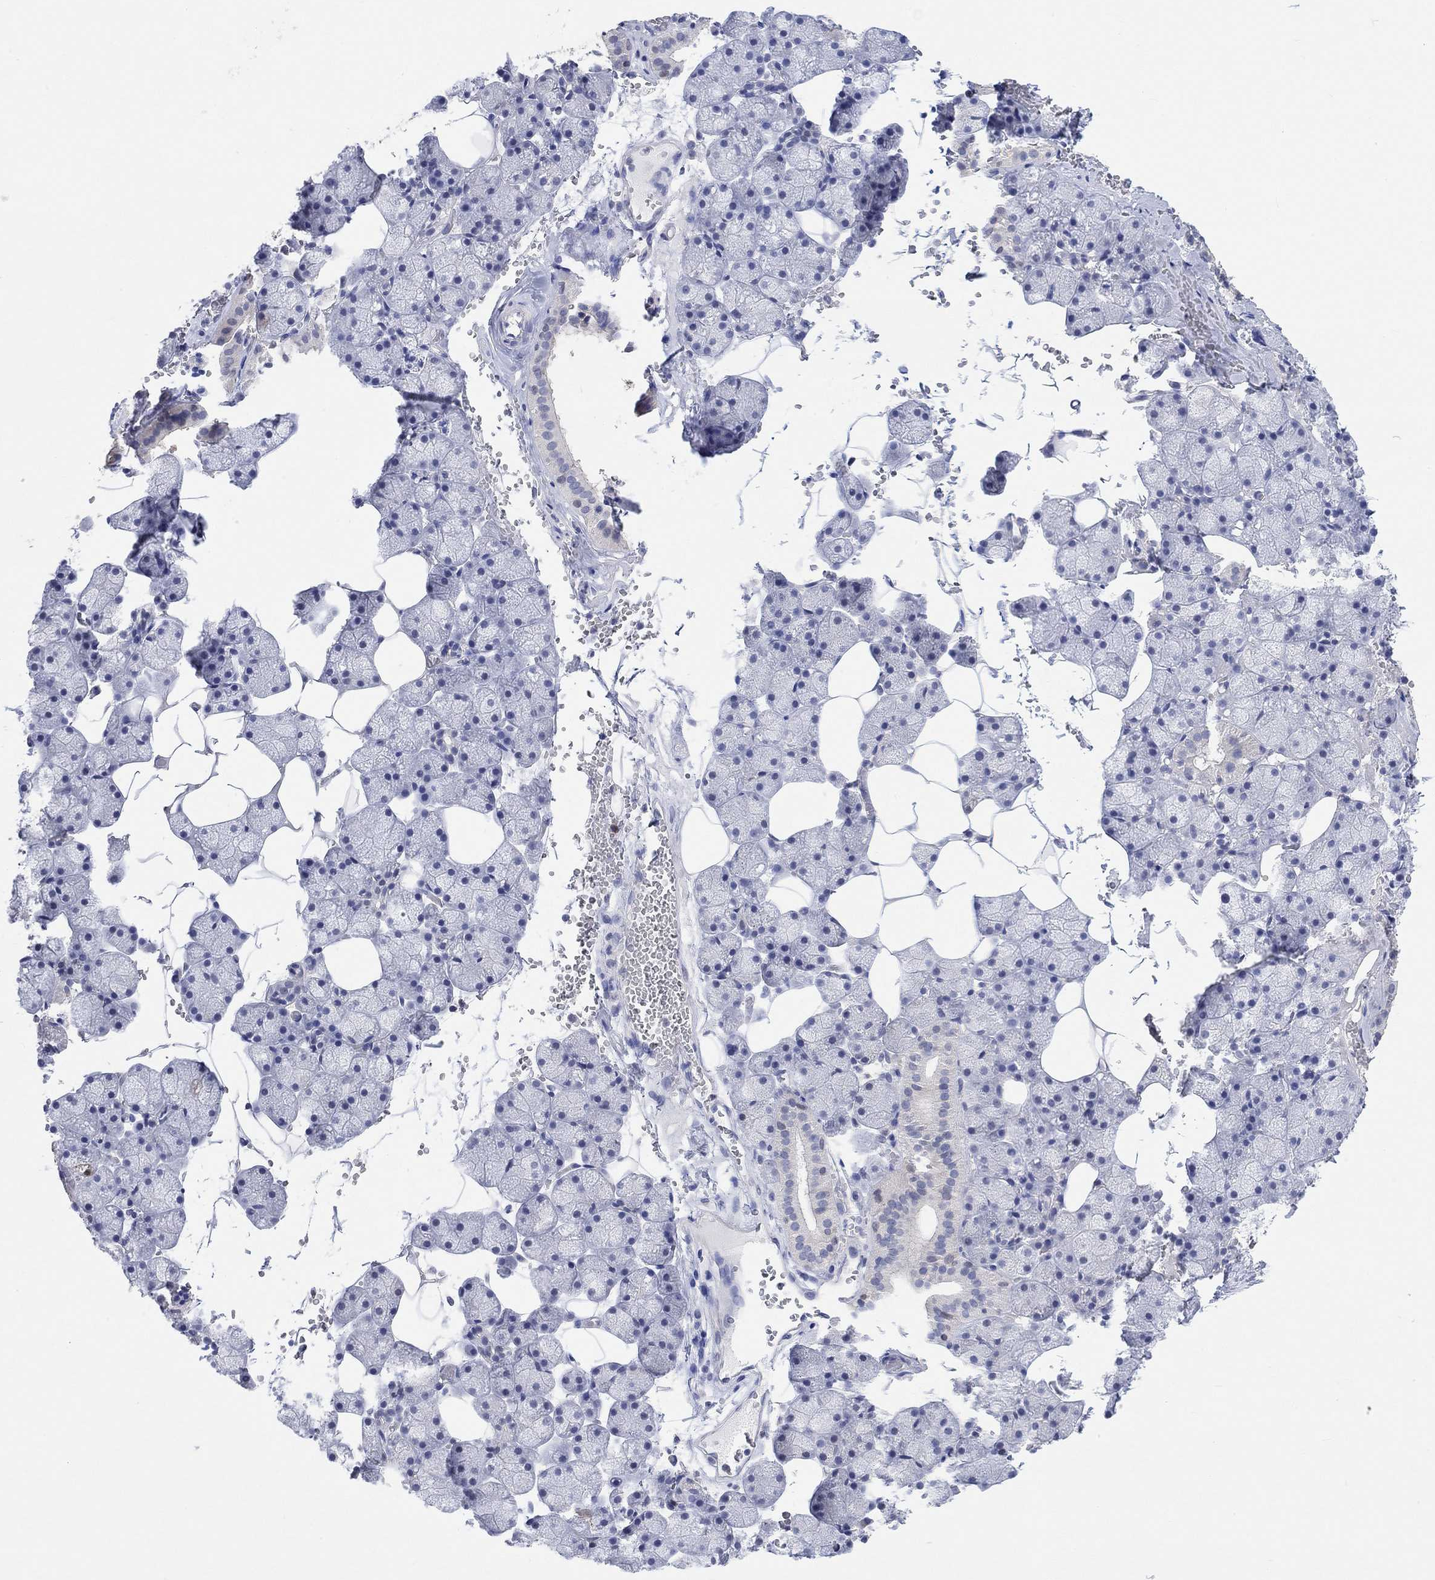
{"staining": {"intensity": "negative", "quantity": "none", "location": "none"}, "tissue": "salivary gland", "cell_type": "Glandular cells", "image_type": "normal", "snomed": [{"axis": "morphology", "description": "Normal tissue, NOS"}, {"axis": "topography", "description": "Salivary gland"}], "caption": "Glandular cells show no significant staining in normal salivary gland.", "gene": "PNMA5", "patient": {"sex": "male", "age": 38}}